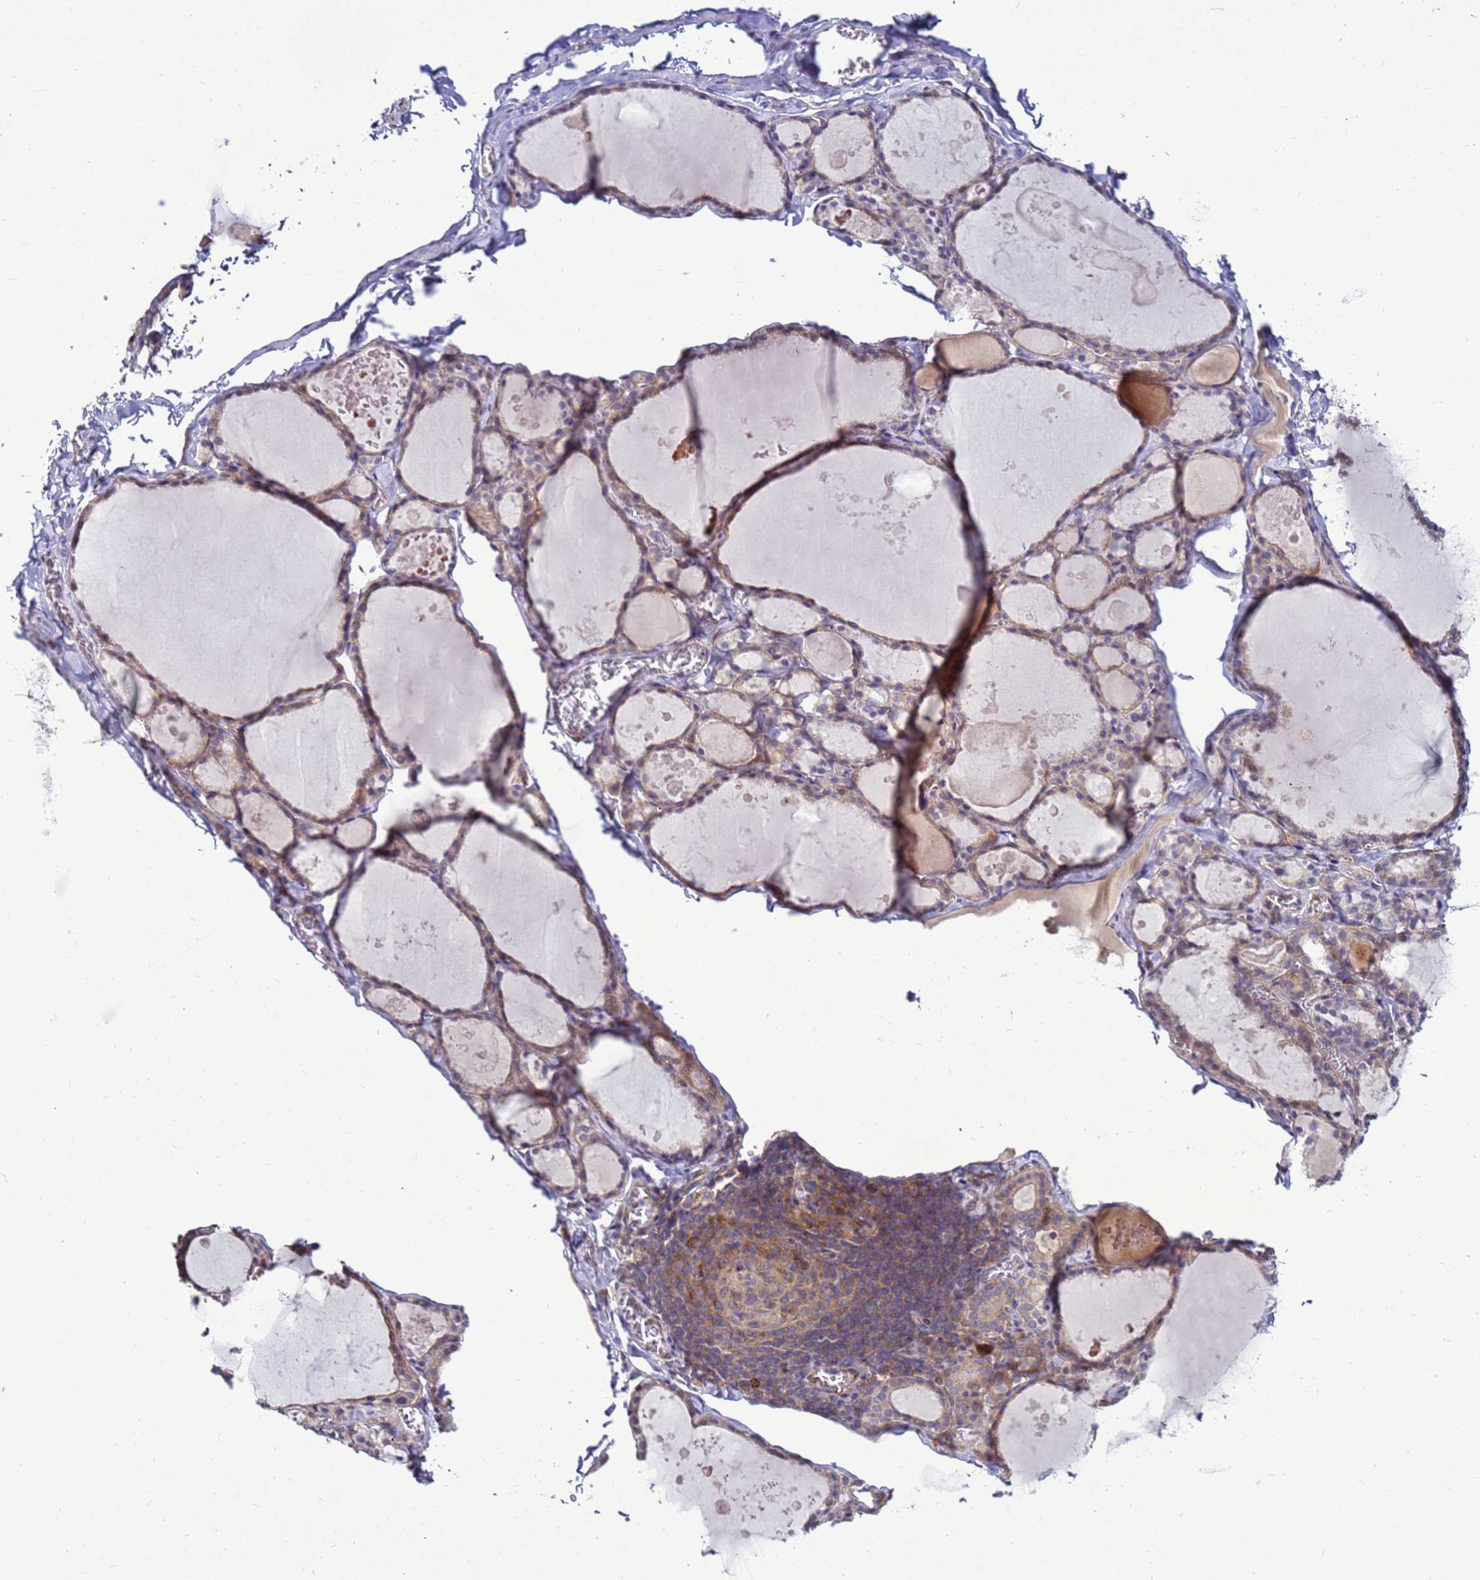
{"staining": {"intensity": "moderate", "quantity": ">75%", "location": "cytoplasmic/membranous"}, "tissue": "thyroid gland", "cell_type": "Glandular cells", "image_type": "normal", "snomed": [{"axis": "morphology", "description": "Normal tissue, NOS"}, {"axis": "topography", "description": "Thyroid gland"}], "caption": "Protein expression analysis of normal thyroid gland shows moderate cytoplasmic/membranous expression in about >75% of glandular cells. (IHC, brightfield microscopy, high magnification).", "gene": "MON1B", "patient": {"sex": "male", "age": 56}}